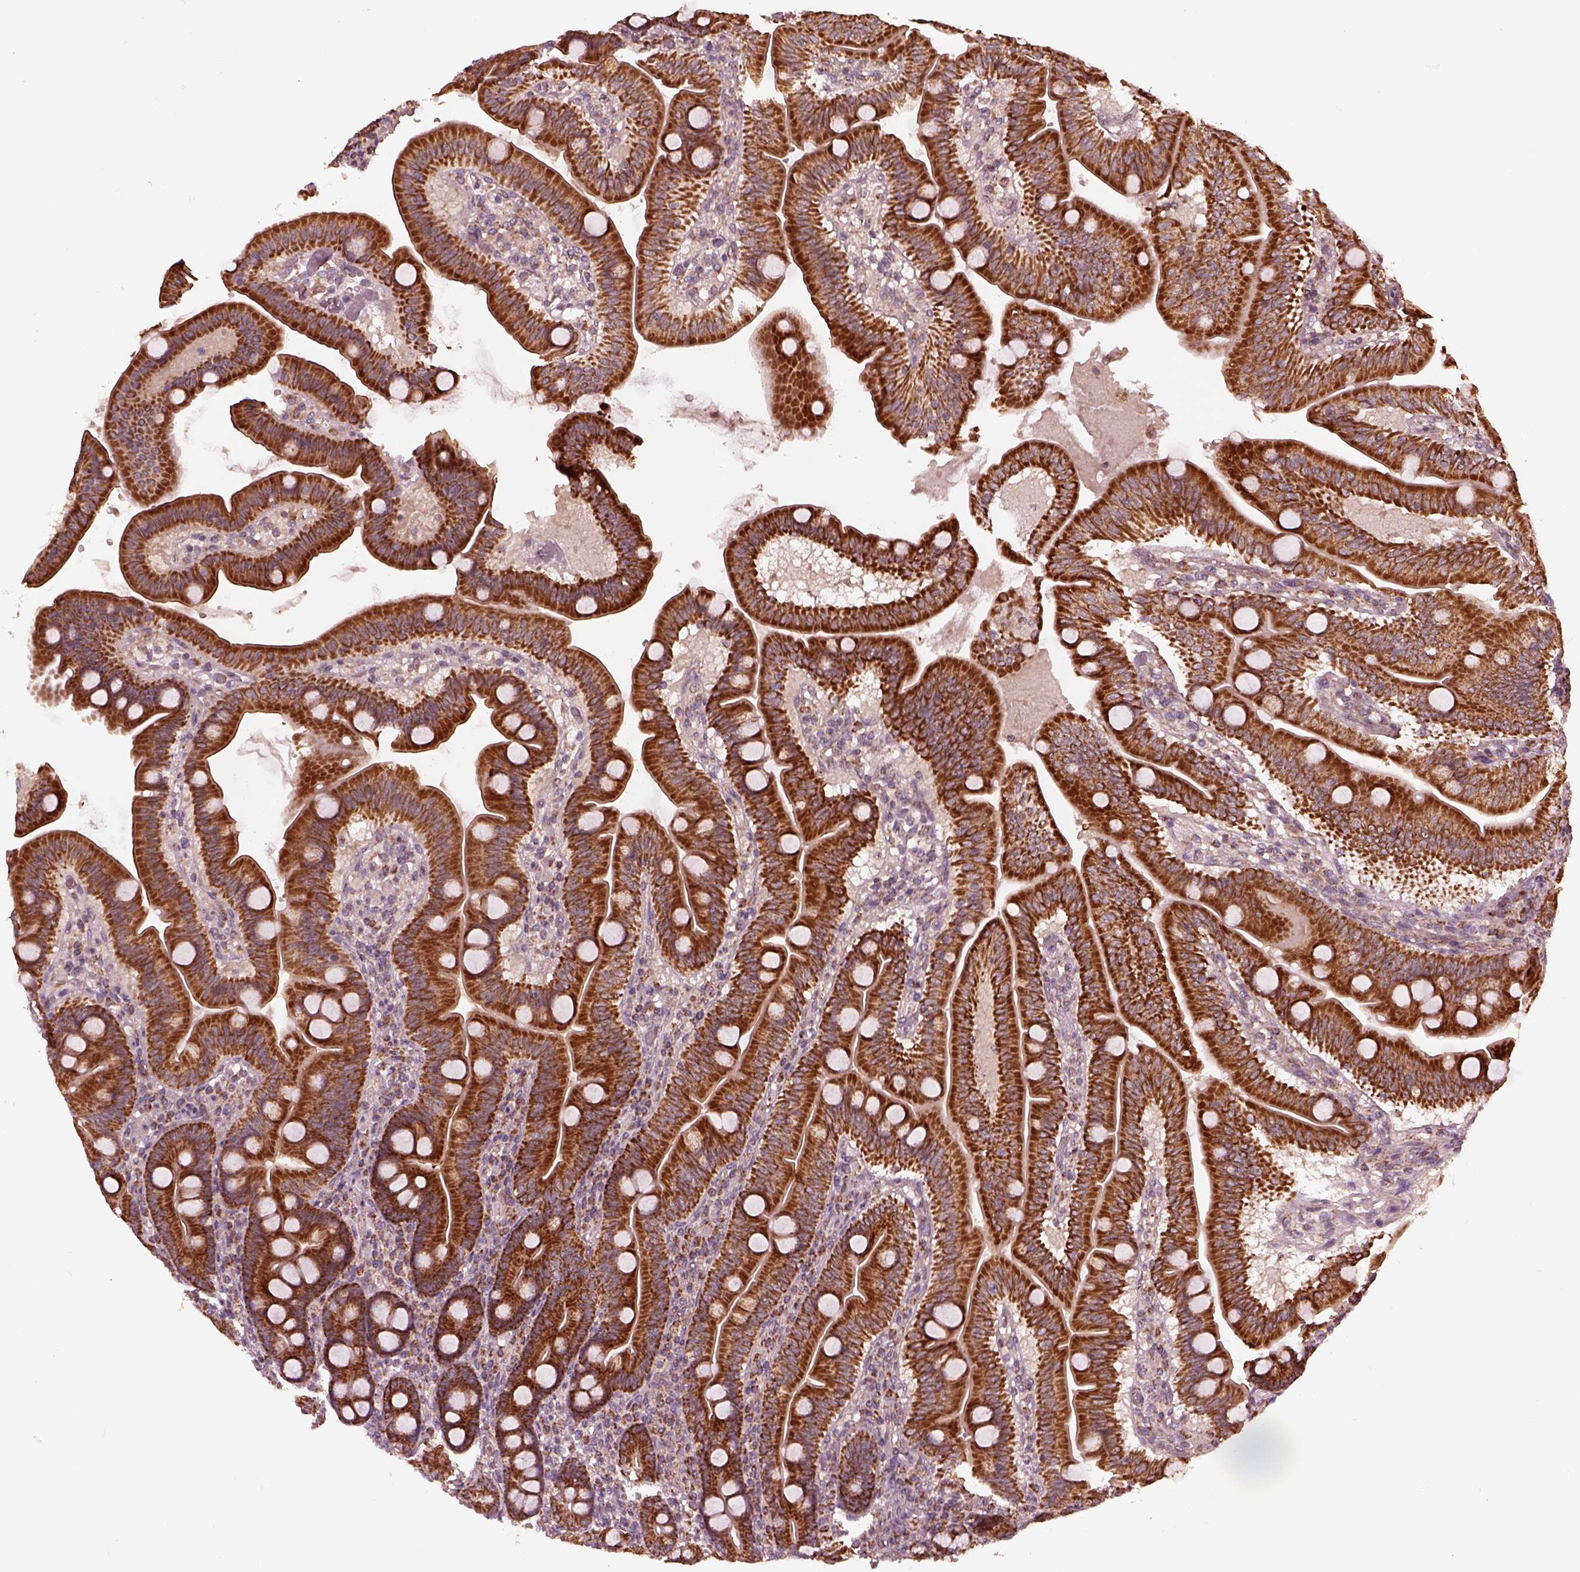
{"staining": {"intensity": "strong", "quantity": ">75%", "location": "cytoplasmic/membranous"}, "tissue": "duodenum", "cell_type": "Glandular cells", "image_type": "normal", "snomed": [{"axis": "morphology", "description": "Normal tissue, NOS"}, {"axis": "topography", "description": "Duodenum"}], "caption": "Immunohistochemistry (IHC) micrograph of unremarkable duodenum: duodenum stained using IHC reveals high levels of strong protein expression localized specifically in the cytoplasmic/membranous of glandular cells, appearing as a cytoplasmic/membranous brown color.", "gene": "NDUFB10", "patient": {"sex": "male", "age": 59}}